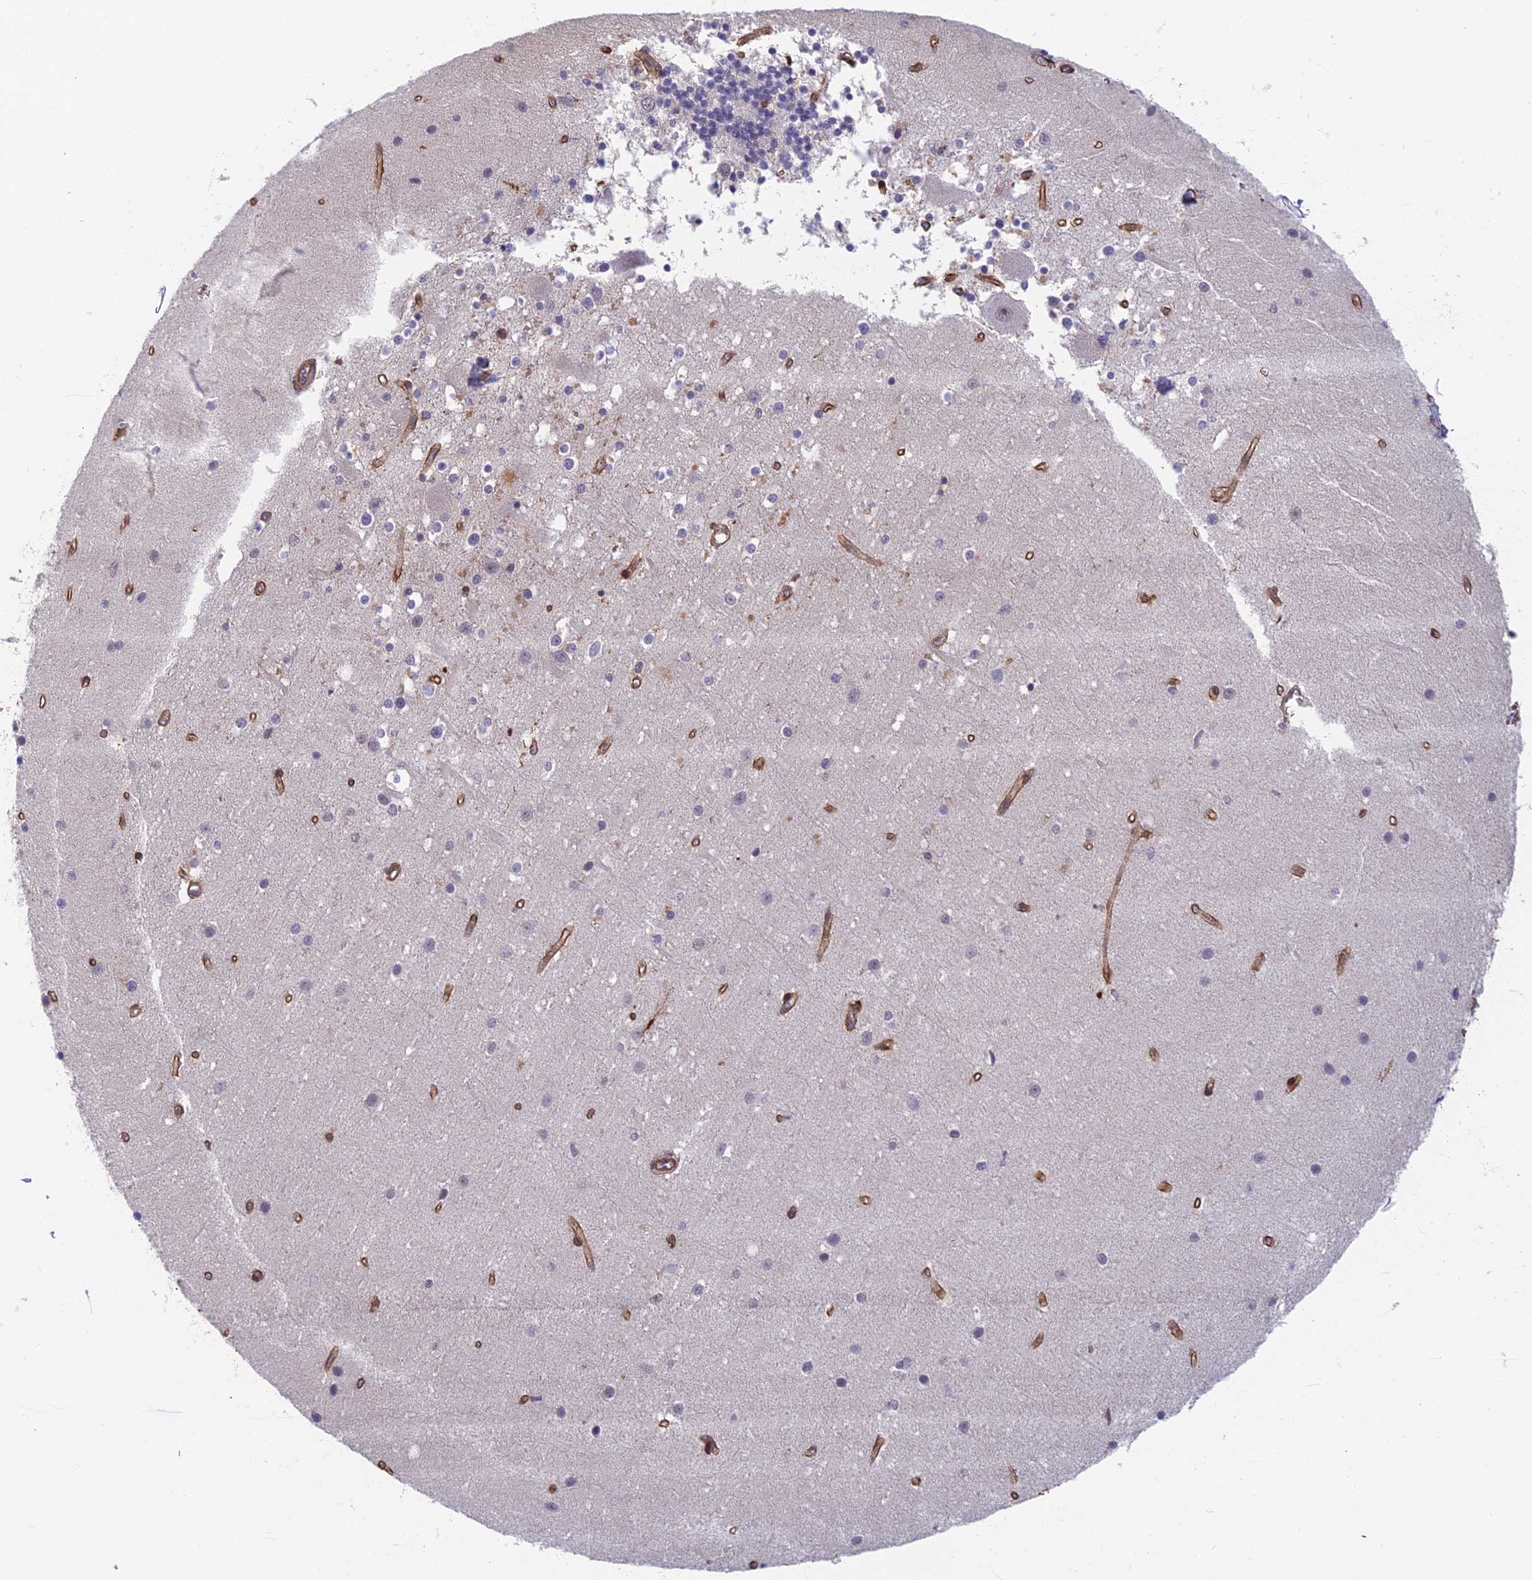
{"staining": {"intensity": "negative", "quantity": "none", "location": "none"}, "tissue": "cerebellum", "cell_type": "Cells in granular layer", "image_type": "normal", "snomed": [{"axis": "morphology", "description": "Normal tissue, NOS"}, {"axis": "topography", "description": "Cerebellum"}], "caption": "Normal cerebellum was stained to show a protein in brown. There is no significant positivity in cells in granular layer. Nuclei are stained in blue.", "gene": "NSMCE1", "patient": {"sex": "male", "age": 54}}